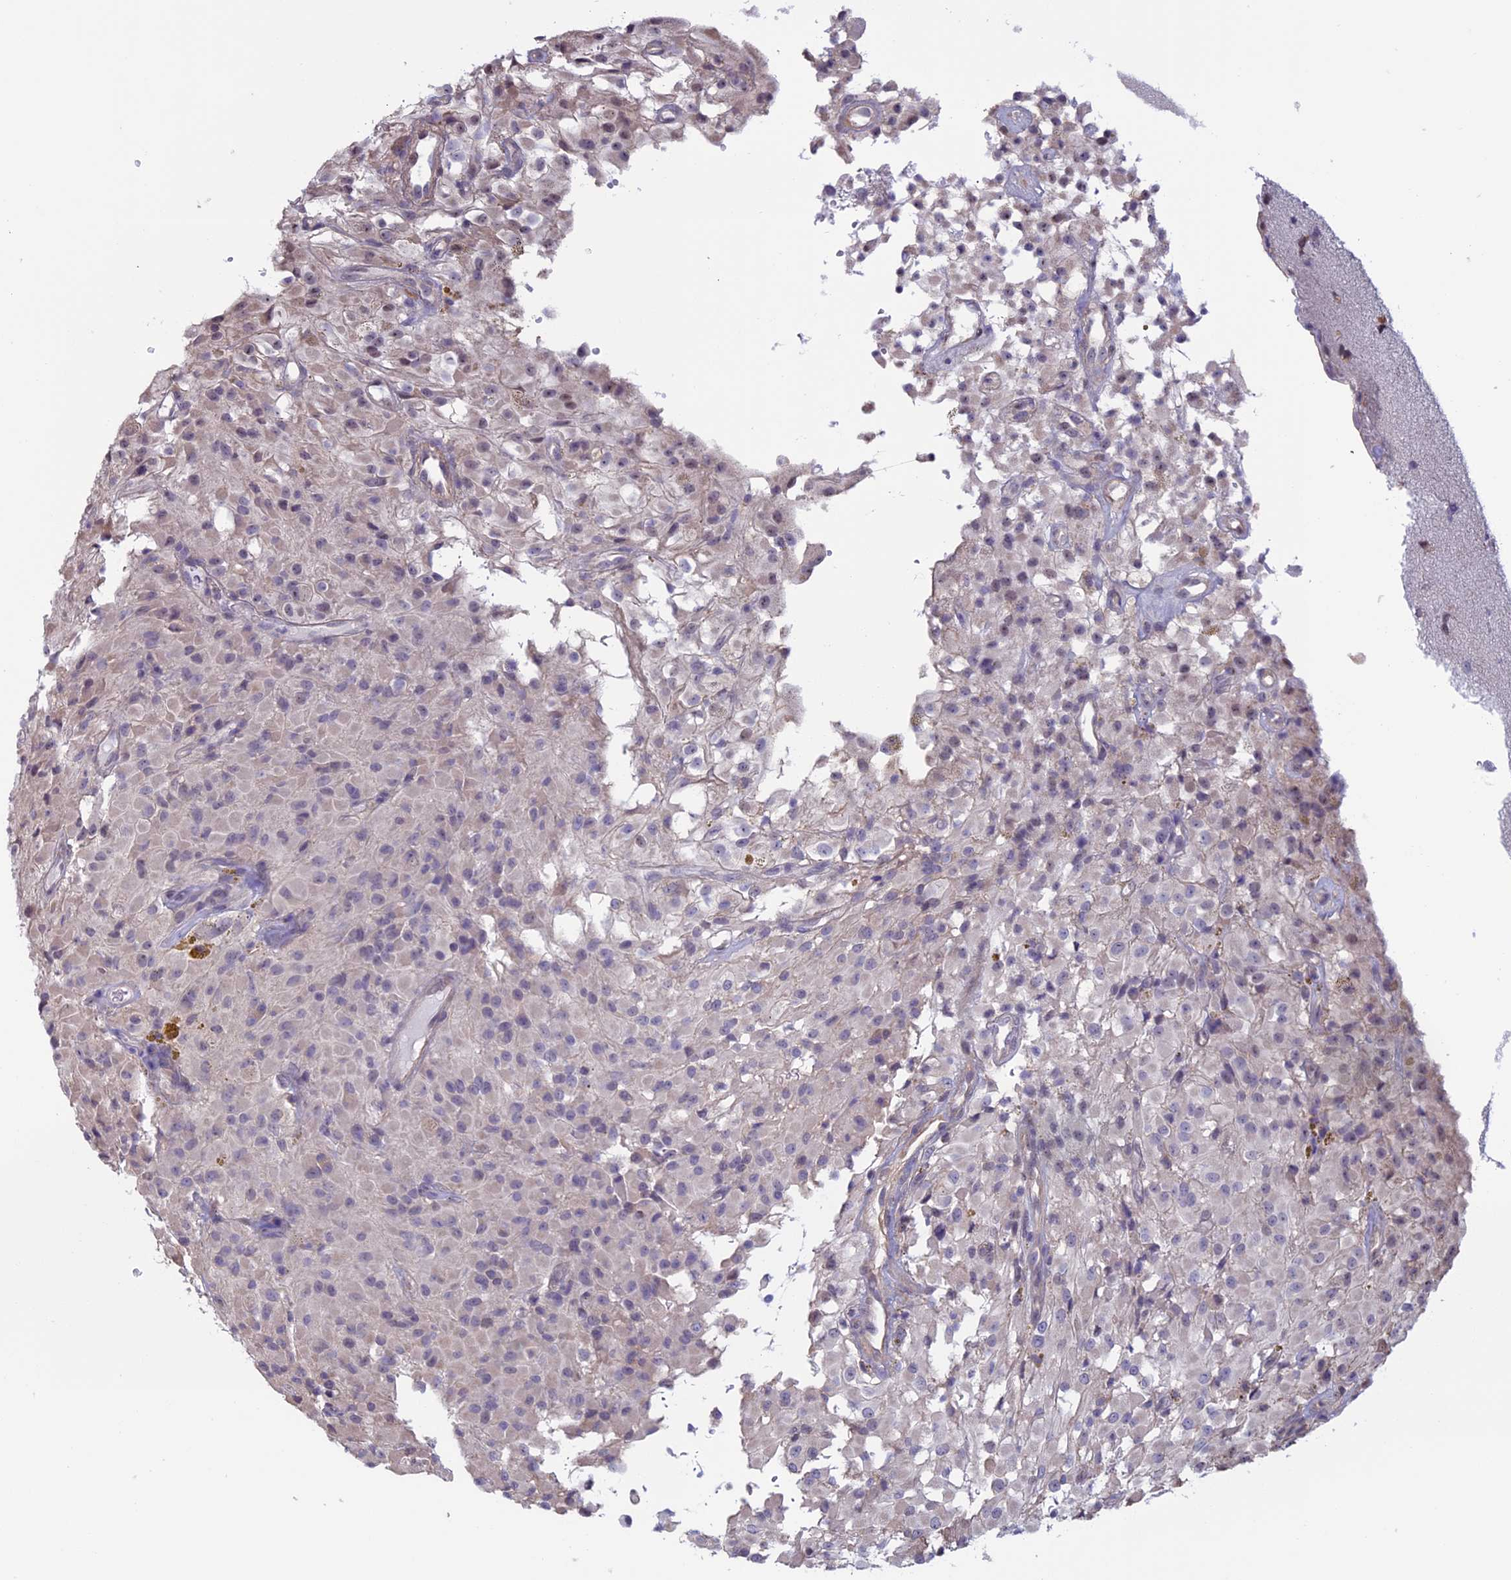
{"staining": {"intensity": "negative", "quantity": "none", "location": "none"}, "tissue": "glioma", "cell_type": "Tumor cells", "image_type": "cancer", "snomed": [{"axis": "morphology", "description": "Glioma, malignant, High grade"}, {"axis": "topography", "description": "Brain"}], "caption": "High magnification brightfield microscopy of glioma stained with DAB (3,3'-diaminobenzidine) (brown) and counterstained with hematoxylin (blue): tumor cells show no significant staining.", "gene": "SLC1A6", "patient": {"sex": "female", "age": 59}}